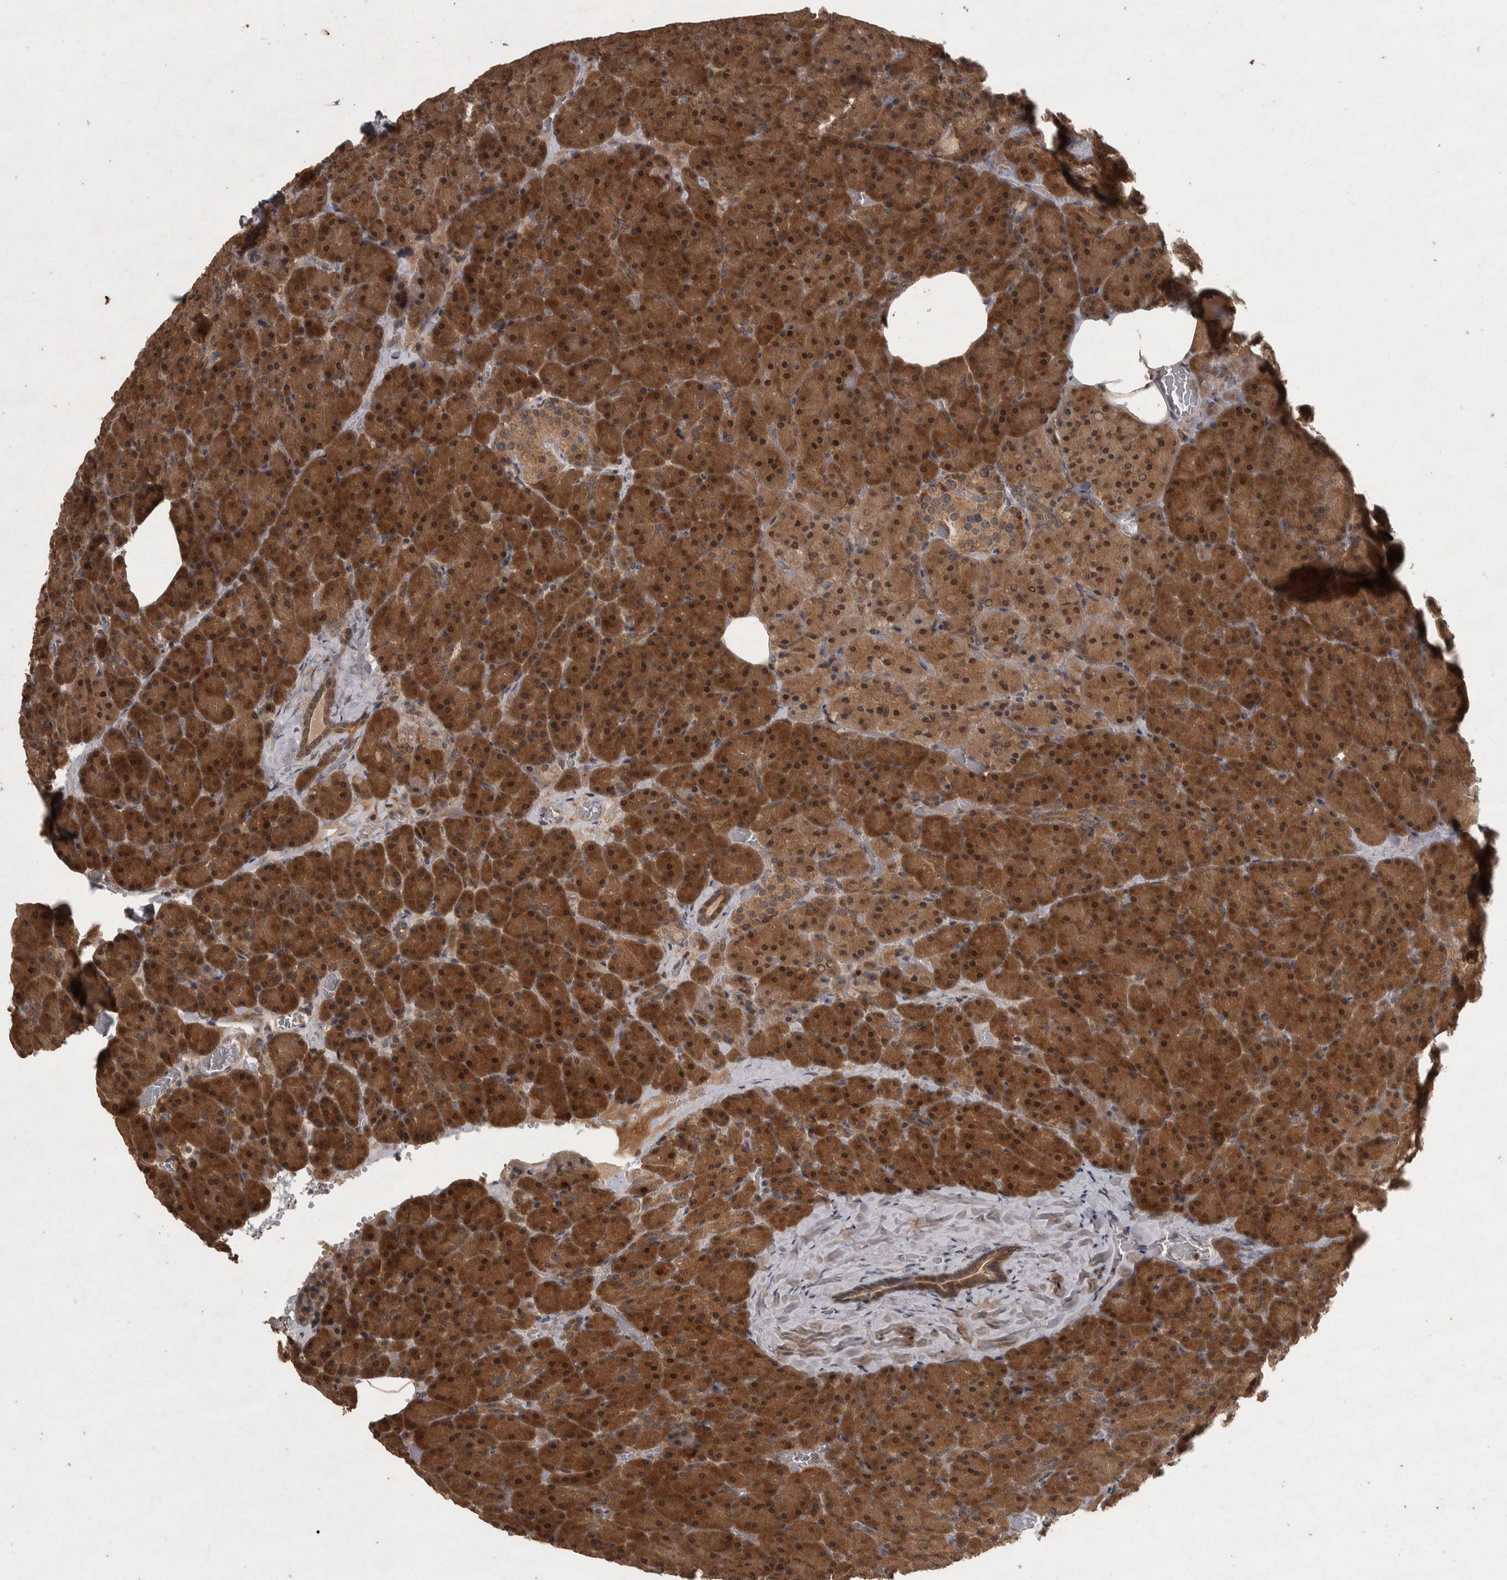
{"staining": {"intensity": "strong", "quantity": ">75%", "location": "cytoplasmic/membranous,nuclear"}, "tissue": "pancreas", "cell_type": "Exocrine glandular cells", "image_type": "normal", "snomed": [{"axis": "morphology", "description": "Normal tissue, NOS"}, {"axis": "morphology", "description": "Carcinoid, malignant, NOS"}, {"axis": "topography", "description": "Pancreas"}], "caption": "Immunohistochemistry (IHC) (DAB (3,3'-diaminobenzidine)) staining of benign human pancreas shows strong cytoplasmic/membranous,nuclear protein staining in about >75% of exocrine glandular cells.", "gene": "ACO1", "patient": {"sex": "female", "age": 35}}